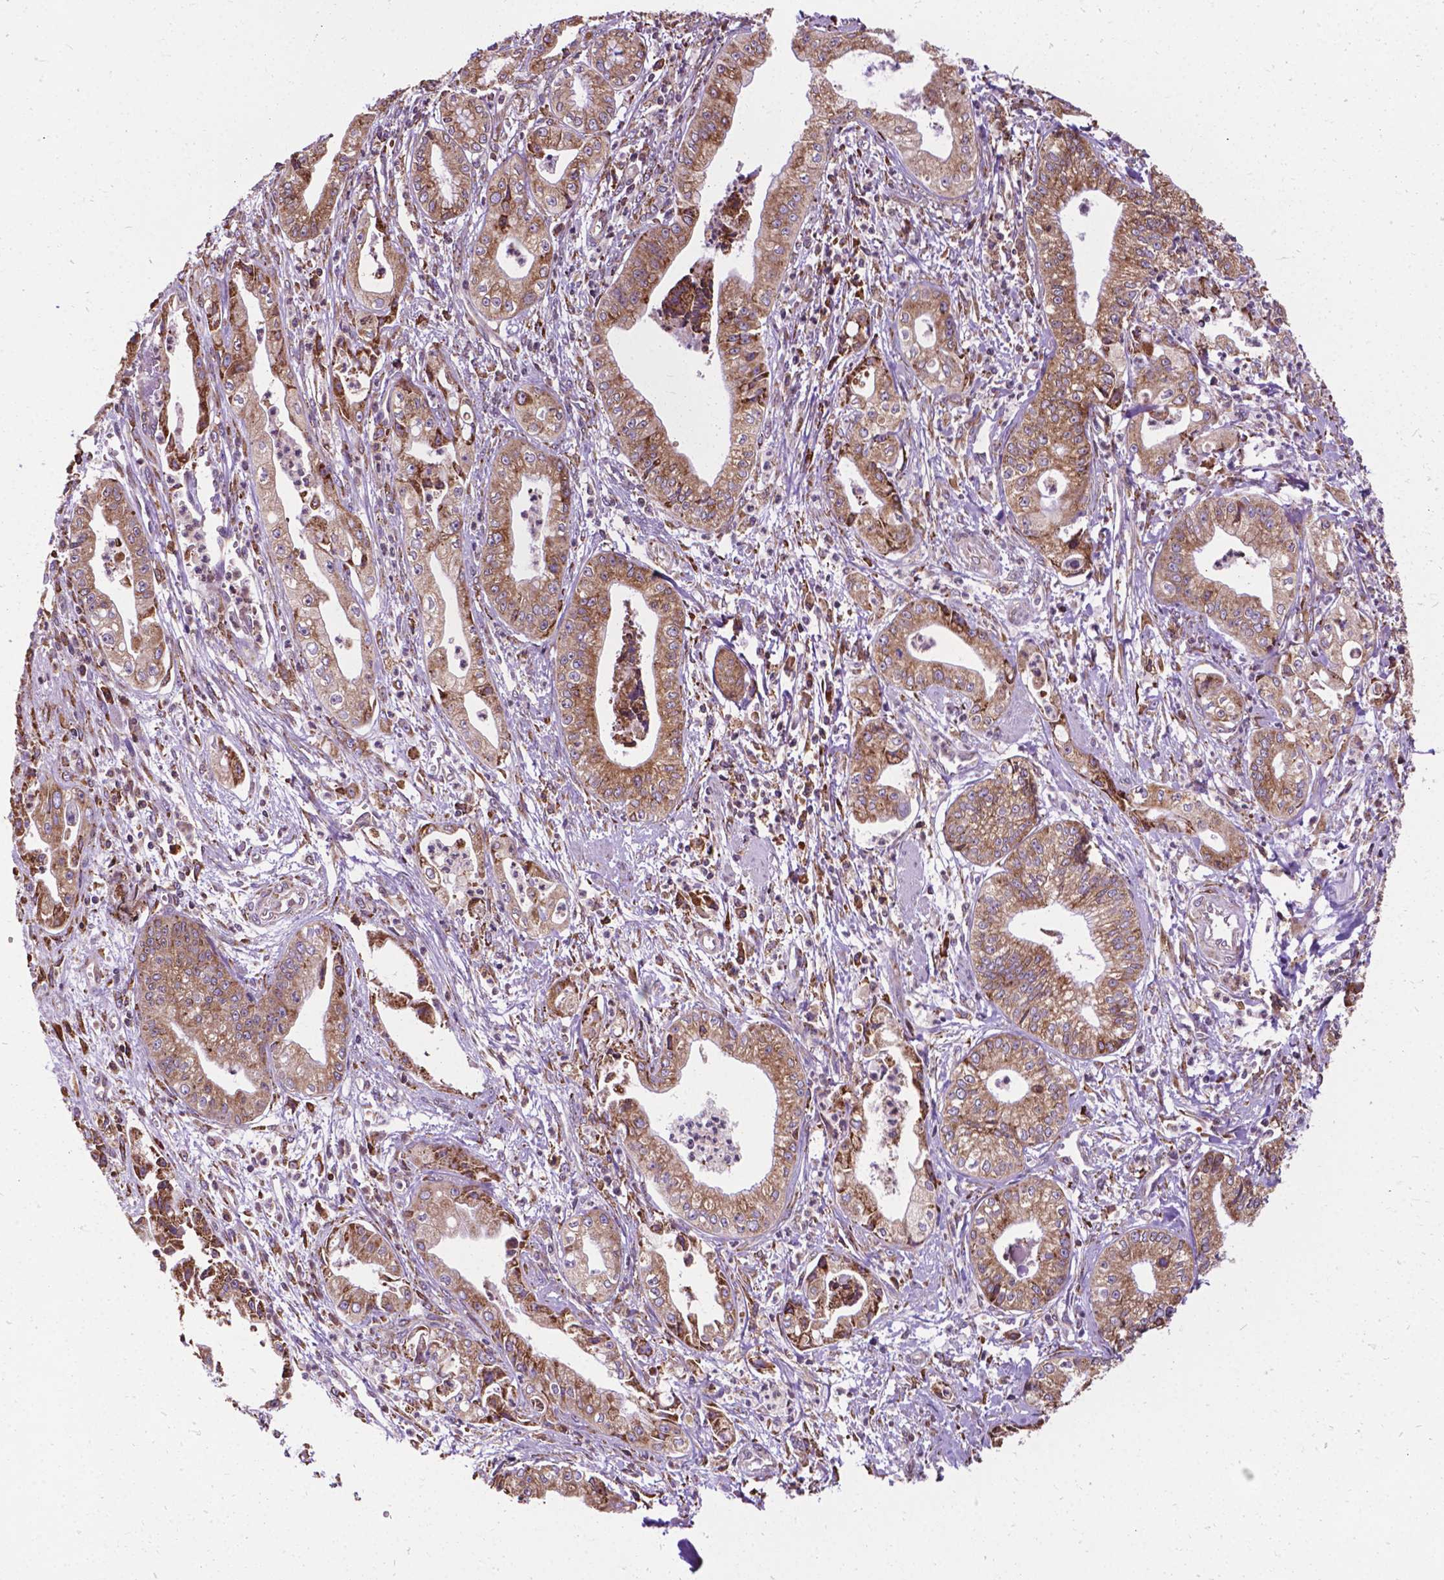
{"staining": {"intensity": "moderate", "quantity": ">75%", "location": "cytoplasmic/membranous"}, "tissue": "pancreatic cancer", "cell_type": "Tumor cells", "image_type": "cancer", "snomed": [{"axis": "morphology", "description": "Adenocarcinoma, NOS"}, {"axis": "topography", "description": "Pancreas"}], "caption": "Human pancreatic adenocarcinoma stained for a protein (brown) exhibits moderate cytoplasmic/membranous positive positivity in about >75% of tumor cells.", "gene": "GANAB", "patient": {"sex": "female", "age": 65}}